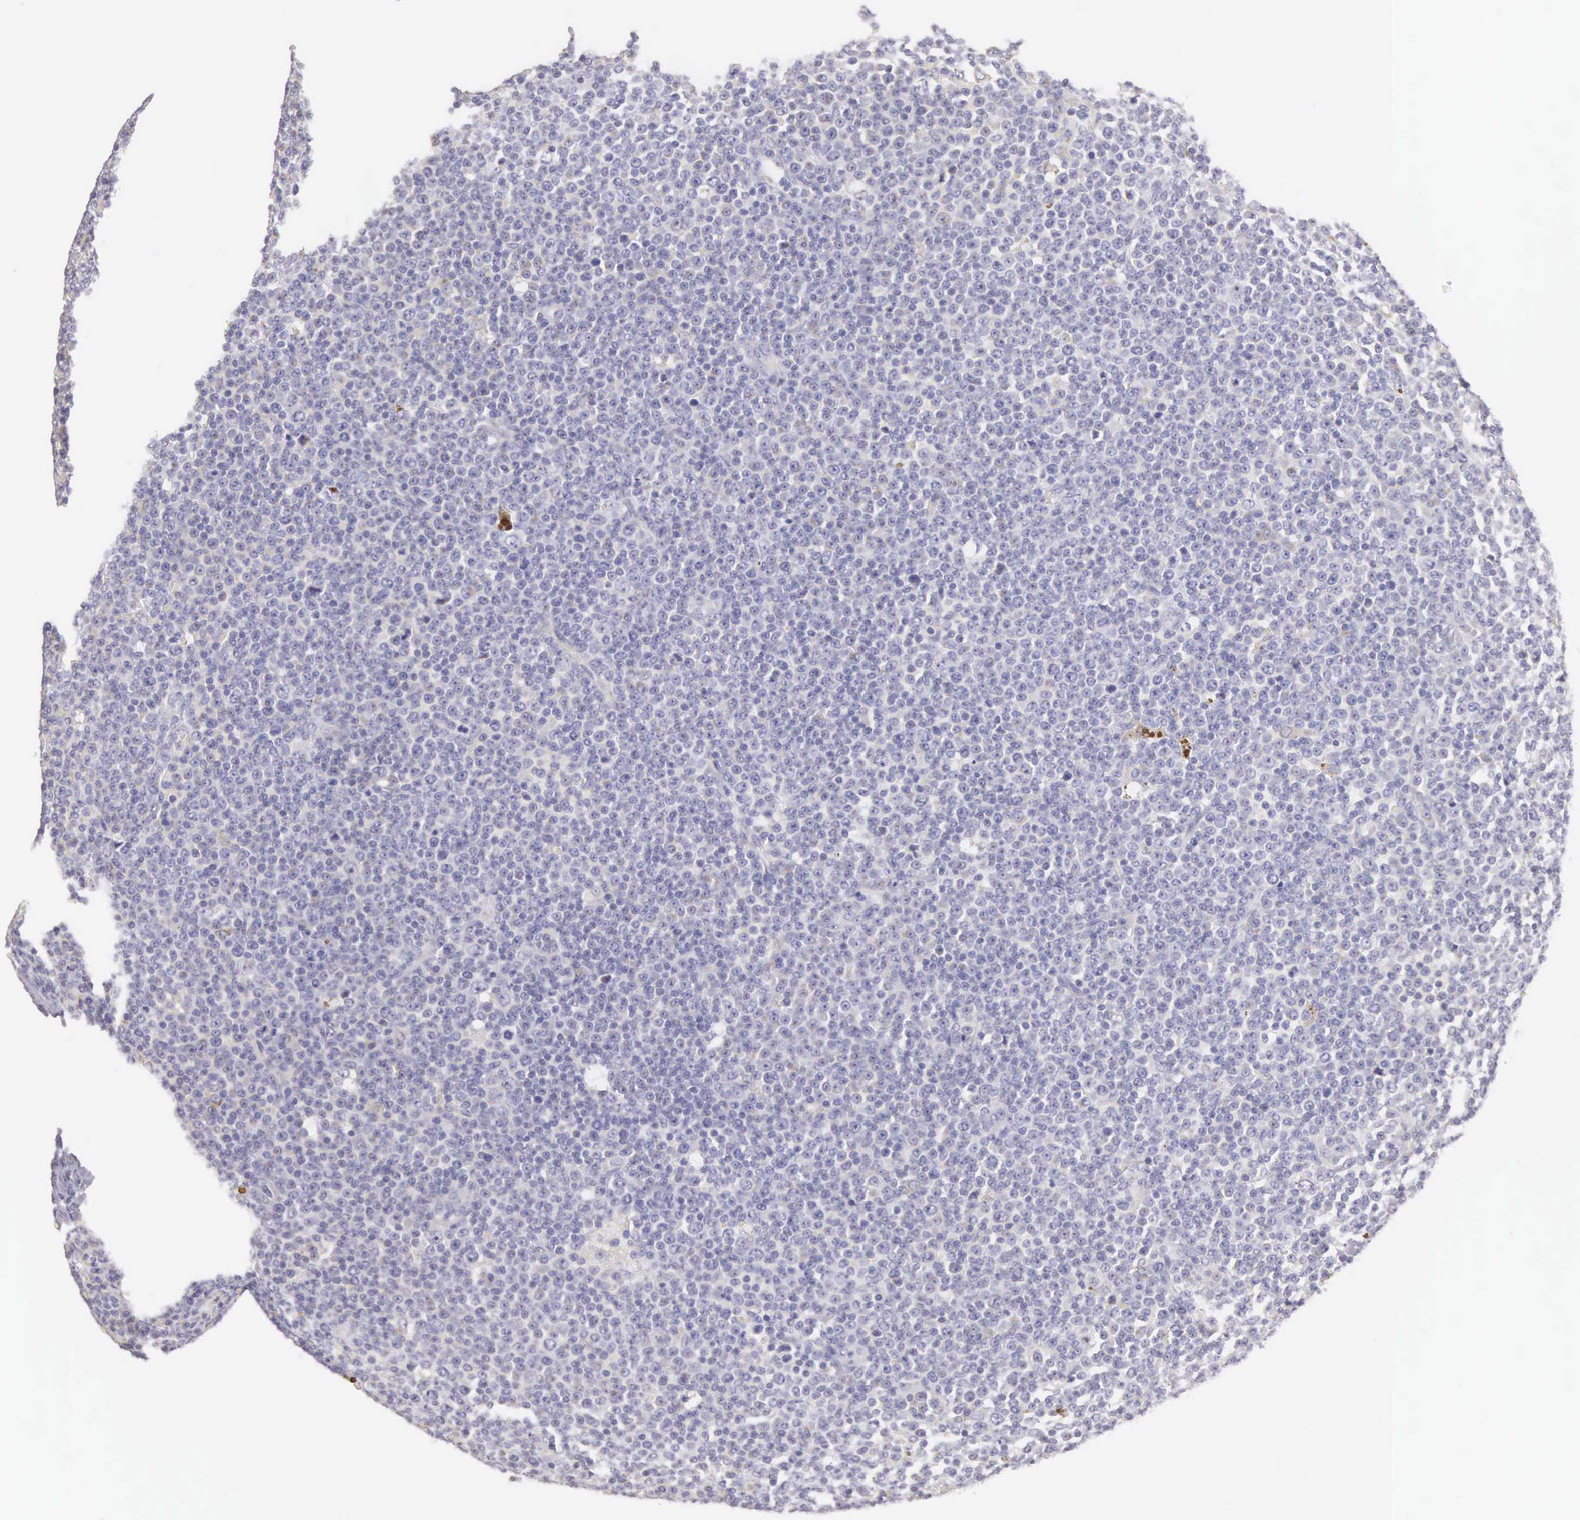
{"staining": {"intensity": "negative", "quantity": "none", "location": "none"}, "tissue": "lymphoma", "cell_type": "Tumor cells", "image_type": "cancer", "snomed": [{"axis": "morphology", "description": "Malignant lymphoma, non-Hodgkin's type, Low grade"}, {"axis": "topography", "description": "Lymph node"}], "caption": "This micrograph is of low-grade malignant lymphoma, non-Hodgkin's type stained with IHC to label a protein in brown with the nuclei are counter-stained blue. There is no expression in tumor cells. Brightfield microscopy of immunohistochemistry stained with DAB (3,3'-diaminobenzidine) (brown) and hematoxylin (blue), captured at high magnification.", "gene": "PIR", "patient": {"sex": "male", "age": 50}}